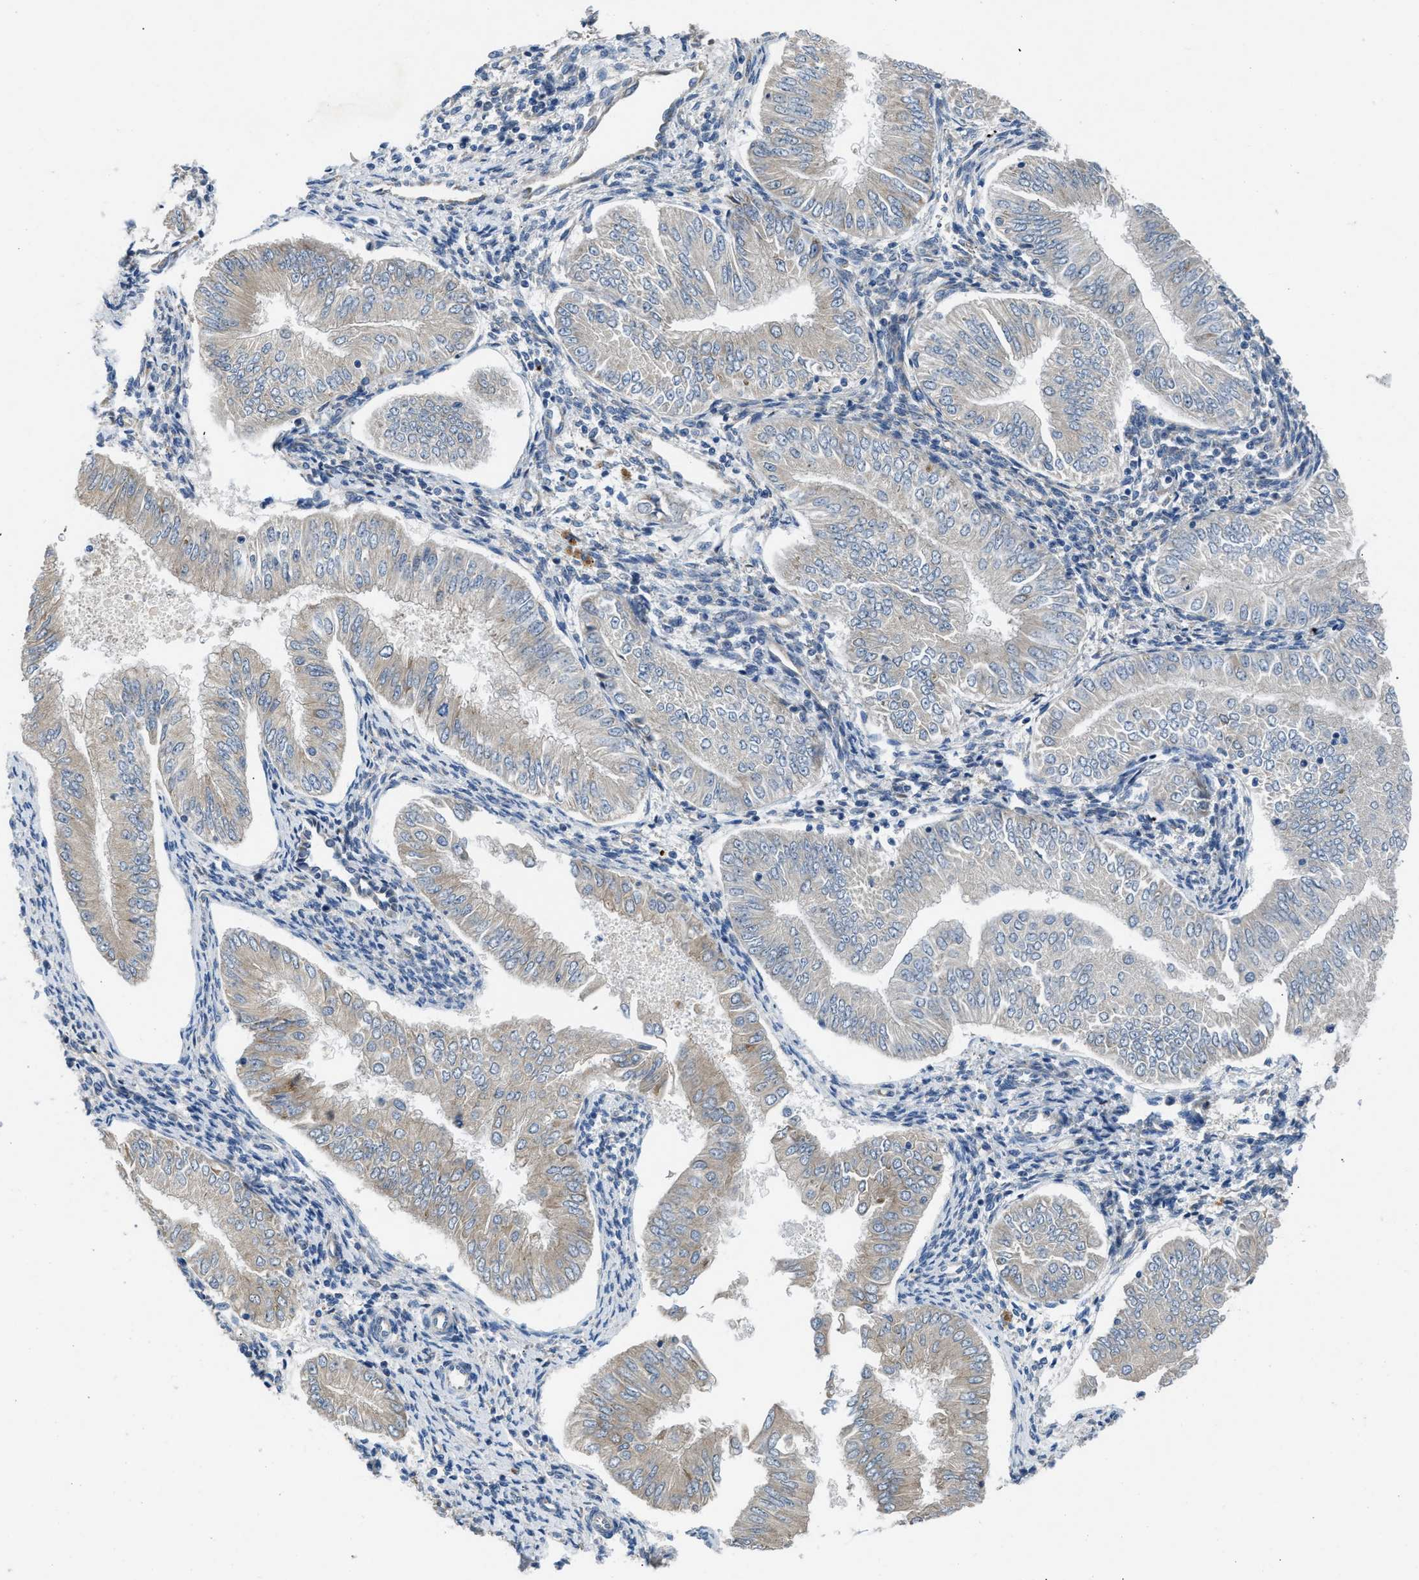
{"staining": {"intensity": "weak", "quantity": "<25%", "location": "cytoplasmic/membranous"}, "tissue": "endometrial cancer", "cell_type": "Tumor cells", "image_type": "cancer", "snomed": [{"axis": "morphology", "description": "Adenocarcinoma, NOS"}, {"axis": "topography", "description": "Endometrium"}], "caption": "Tumor cells are negative for brown protein staining in adenocarcinoma (endometrial). (Immunohistochemistry (ihc), brightfield microscopy, high magnification).", "gene": "GGCX", "patient": {"sex": "female", "age": 53}}